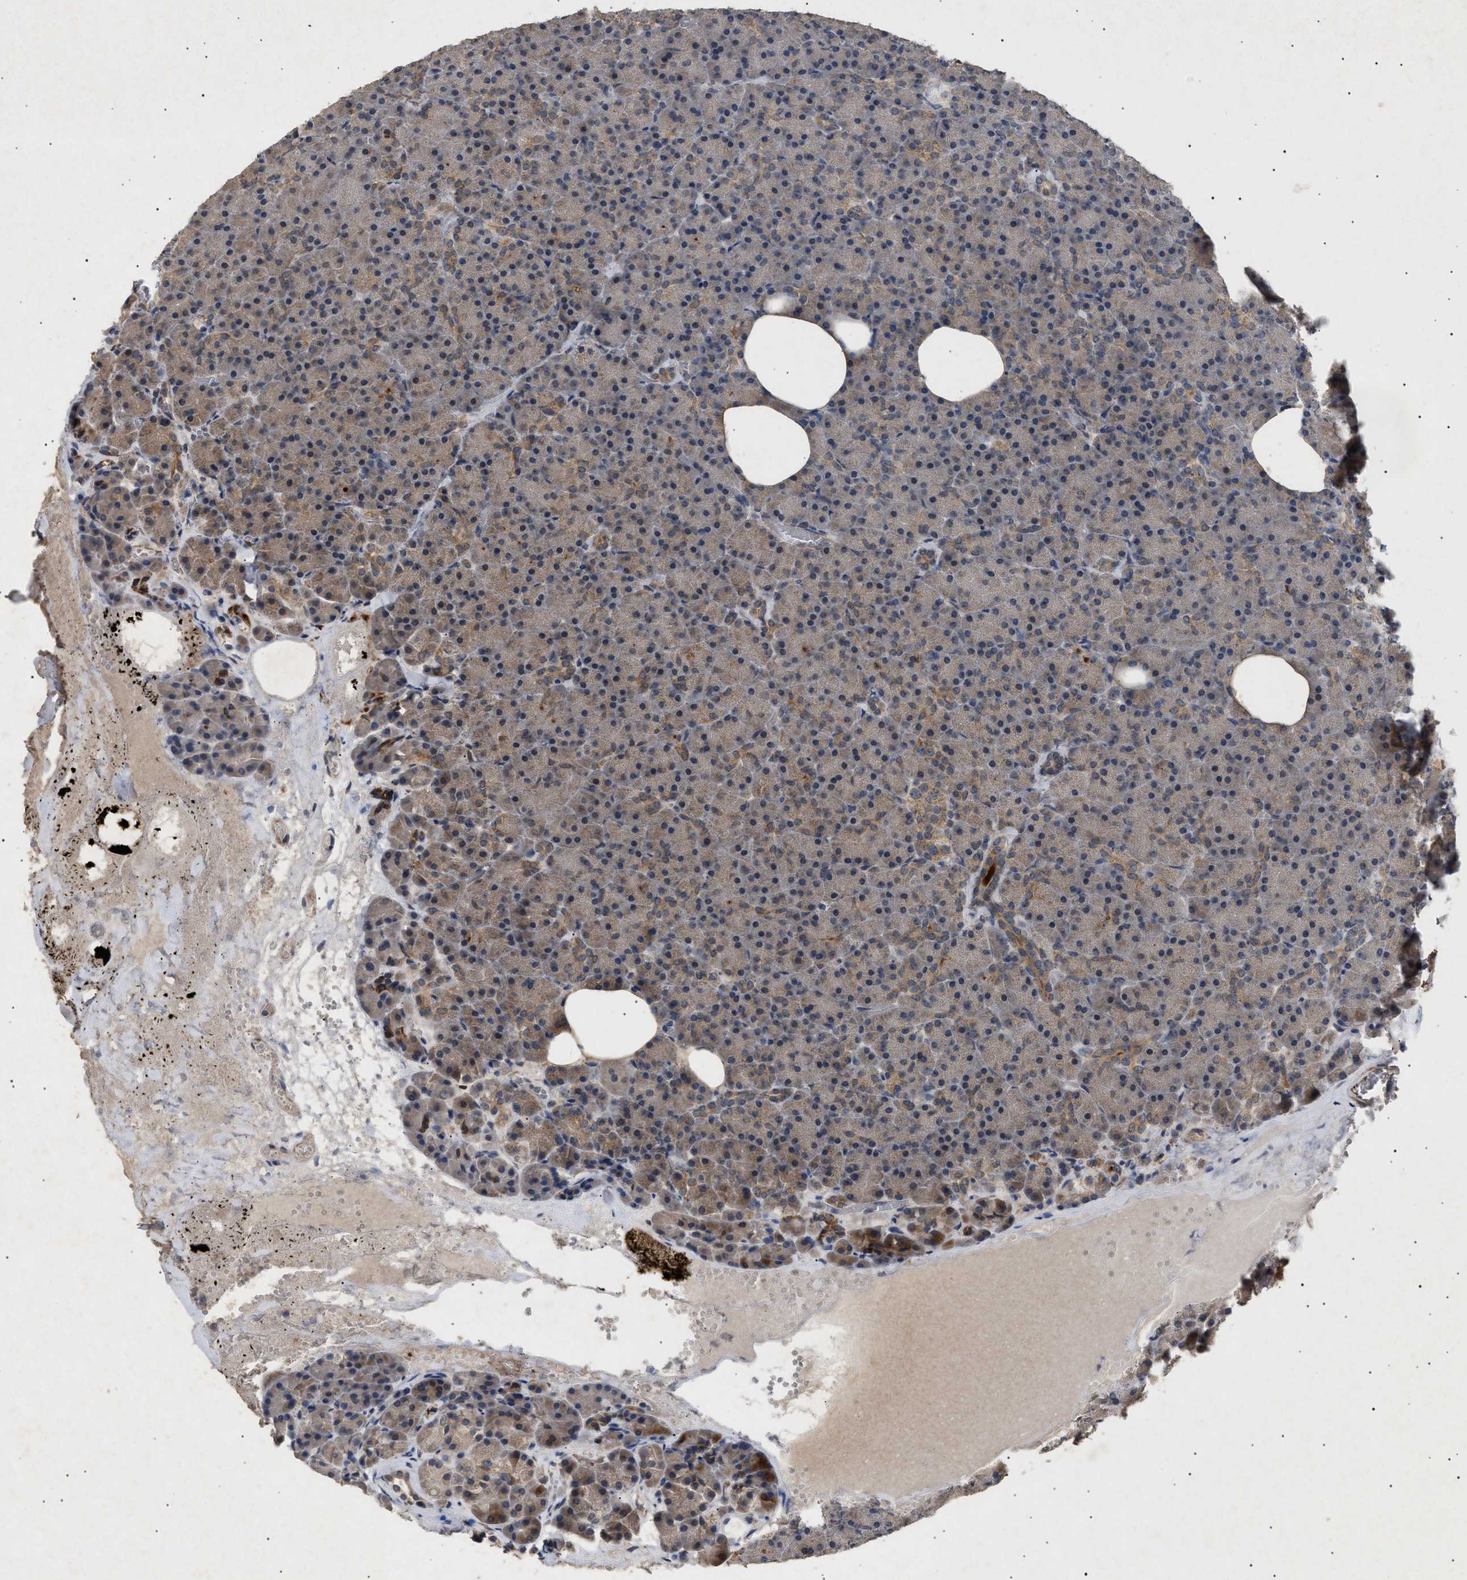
{"staining": {"intensity": "weak", "quantity": "25%-75%", "location": "cytoplasmic/membranous"}, "tissue": "pancreas", "cell_type": "Exocrine glandular cells", "image_type": "normal", "snomed": [{"axis": "morphology", "description": "Normal tissue, NOS"}, {"axis": "morphology", "description": "Carcinoid, malignant, NOS"}, {"axis": "topography", "description": "Pancreas"}], "caption": "Unremarkable pancreas reveals weak cytoplasmic/membranous staining in about 25%-75% of exocrine glandular cells.", "gene": "SIRT5", "patient": {"sex": "female", "age": 35}}